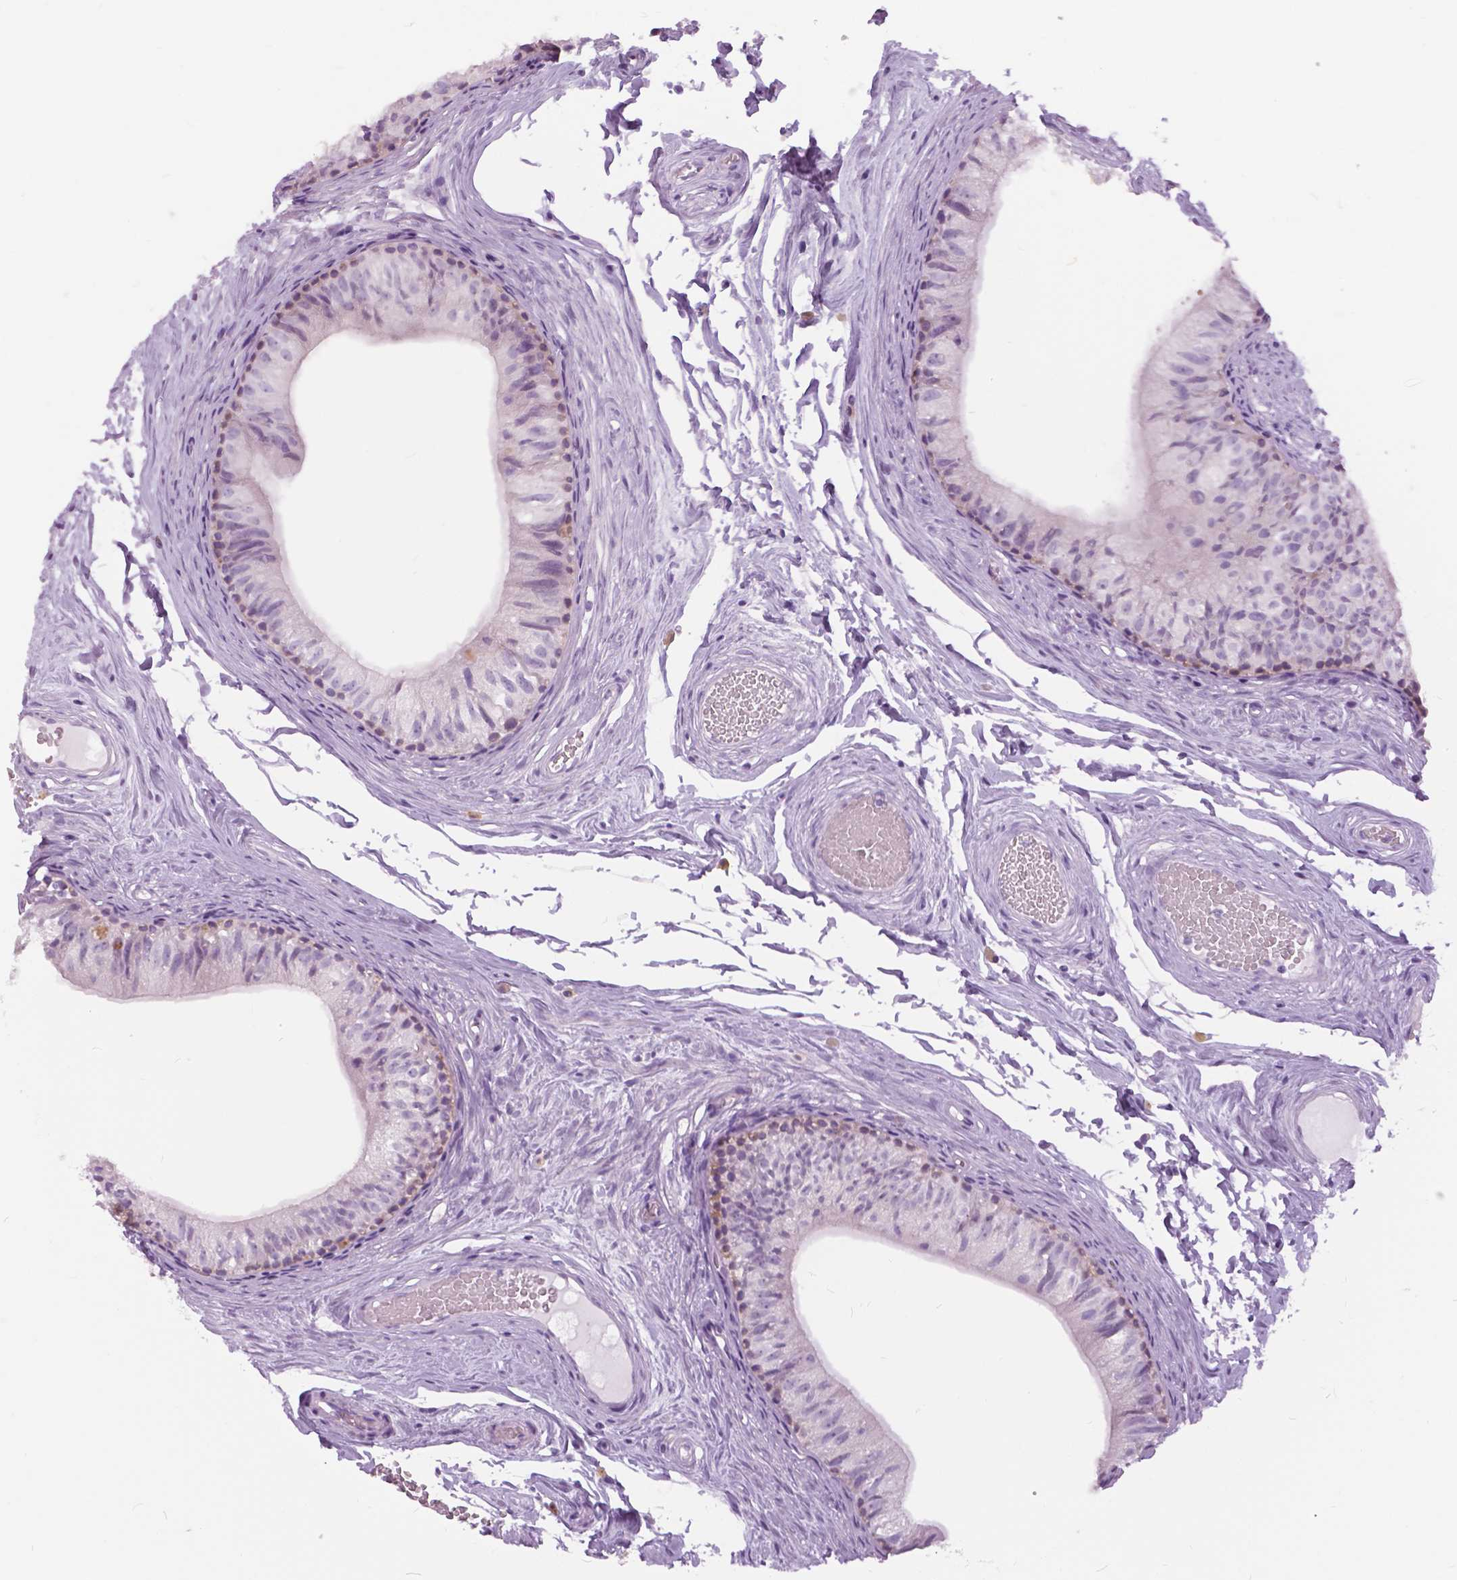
{"staining": {"intensity": "weak", "quantity": "<25%", "location": "cytoplasmic/membranous"}, "tissue": "epididymis", "cell_type": "Glandular cells", "image_type": "normal", "snomed": [{"axis": "morphology", "description": "Normal tissue, NOS"}, {"axis": "topography", "description": "Epididymis"}], "caption": "A micrograph of epididymis stained for a protein exhibits no brown staining in glandular cells.", "gene": "TP53TG5", "patient": {"sex": "male", "age": 45}}